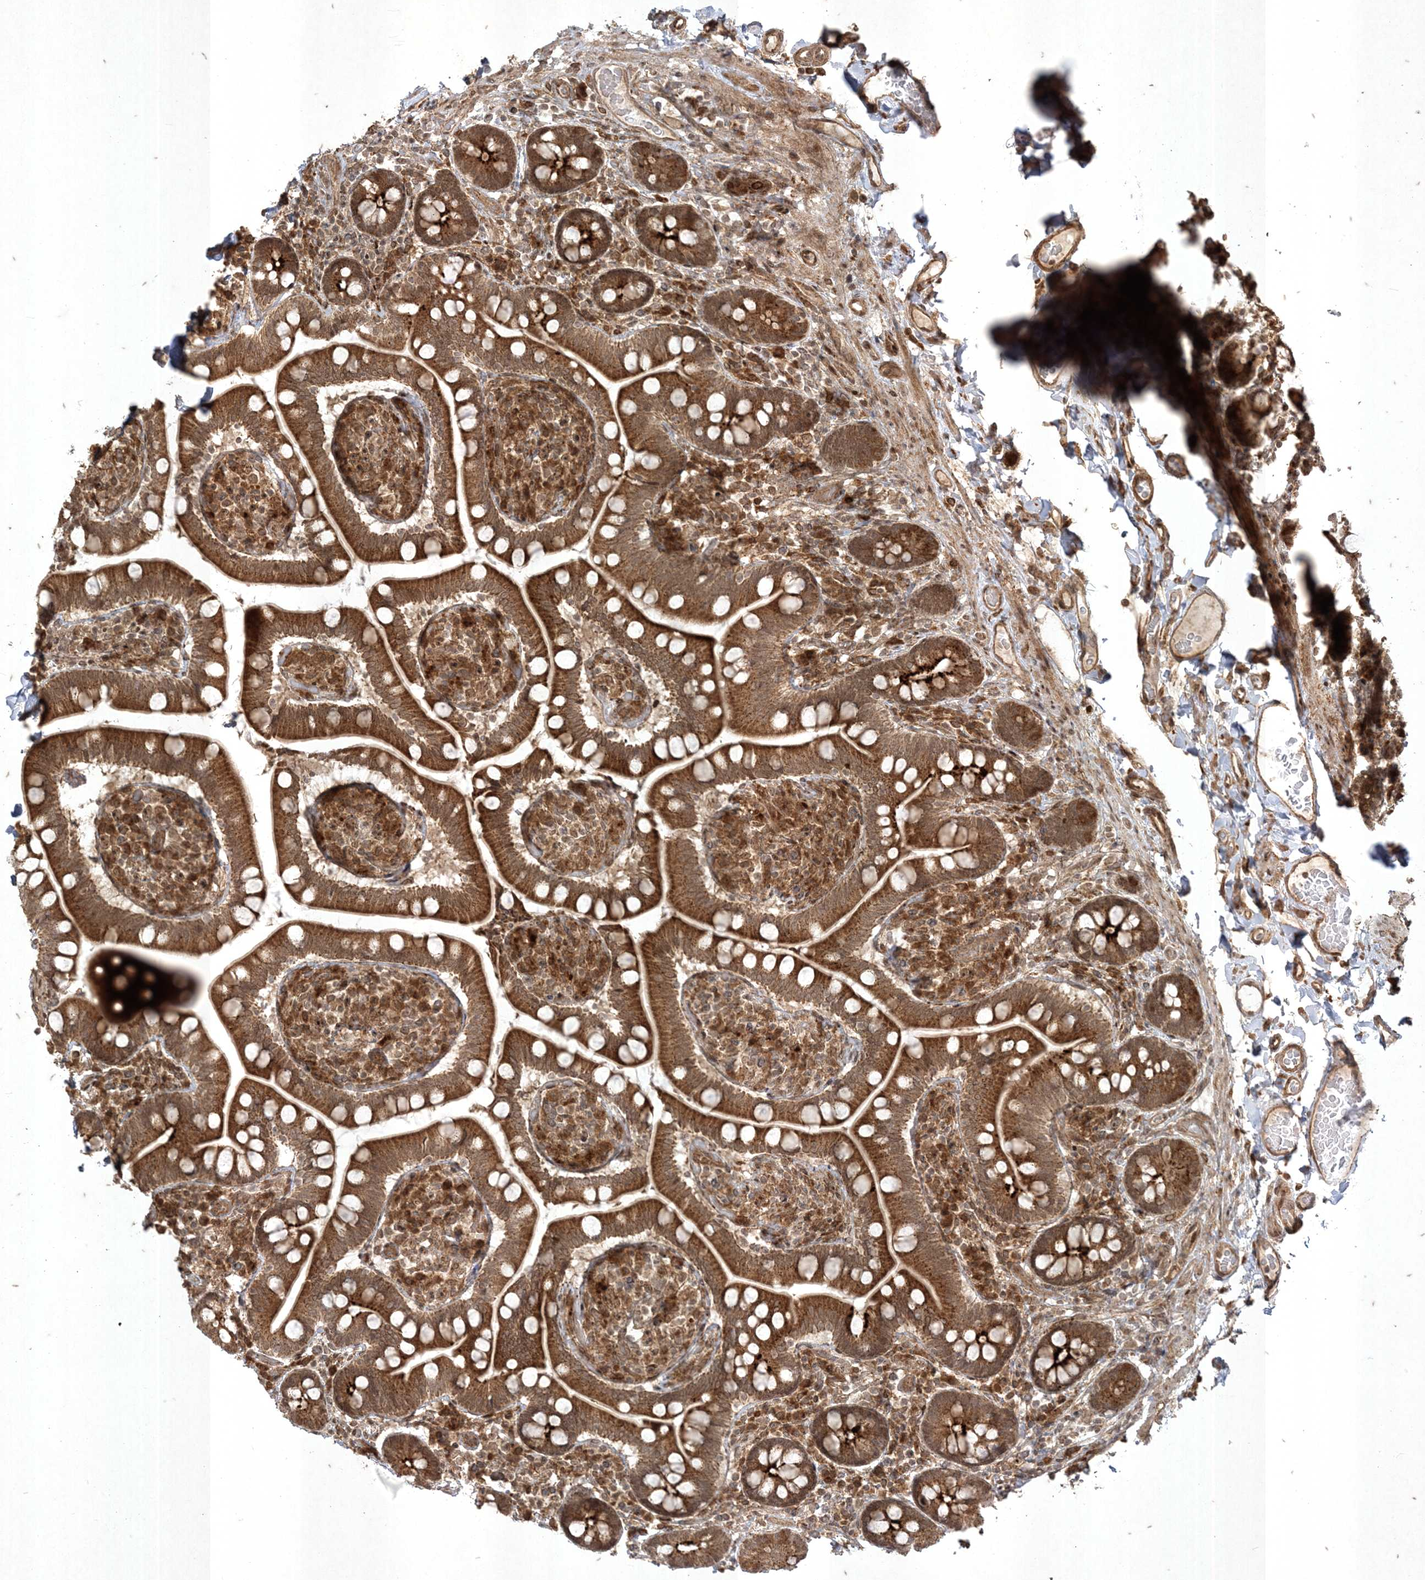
{"staining": {"intensity": "strong", "quantity": ">75%", "location": "cytoplasmic/membranous"}, "tissue": "small intestine", "cell_type": "Glandular cells", "image_type": "normal", "snomed": [{"axis": "morphology", "description": "Normal tissue, NOS"}, {"axis": "topography", "description": "Small intestine"}], "caption": "Glandular cells reveal strong cytoplasmic/membranous staining in about >75% of cells in unremarkable small intestine. The staining was performed using DAB (3,3'-diaminobenzidine) to visualize the protein expression in brown, while the nuclei were stained in blue with hematoxylin (Magnification: 20x).", "gene": "RRAS", "patient": {"sex": "female", "age": 64}}